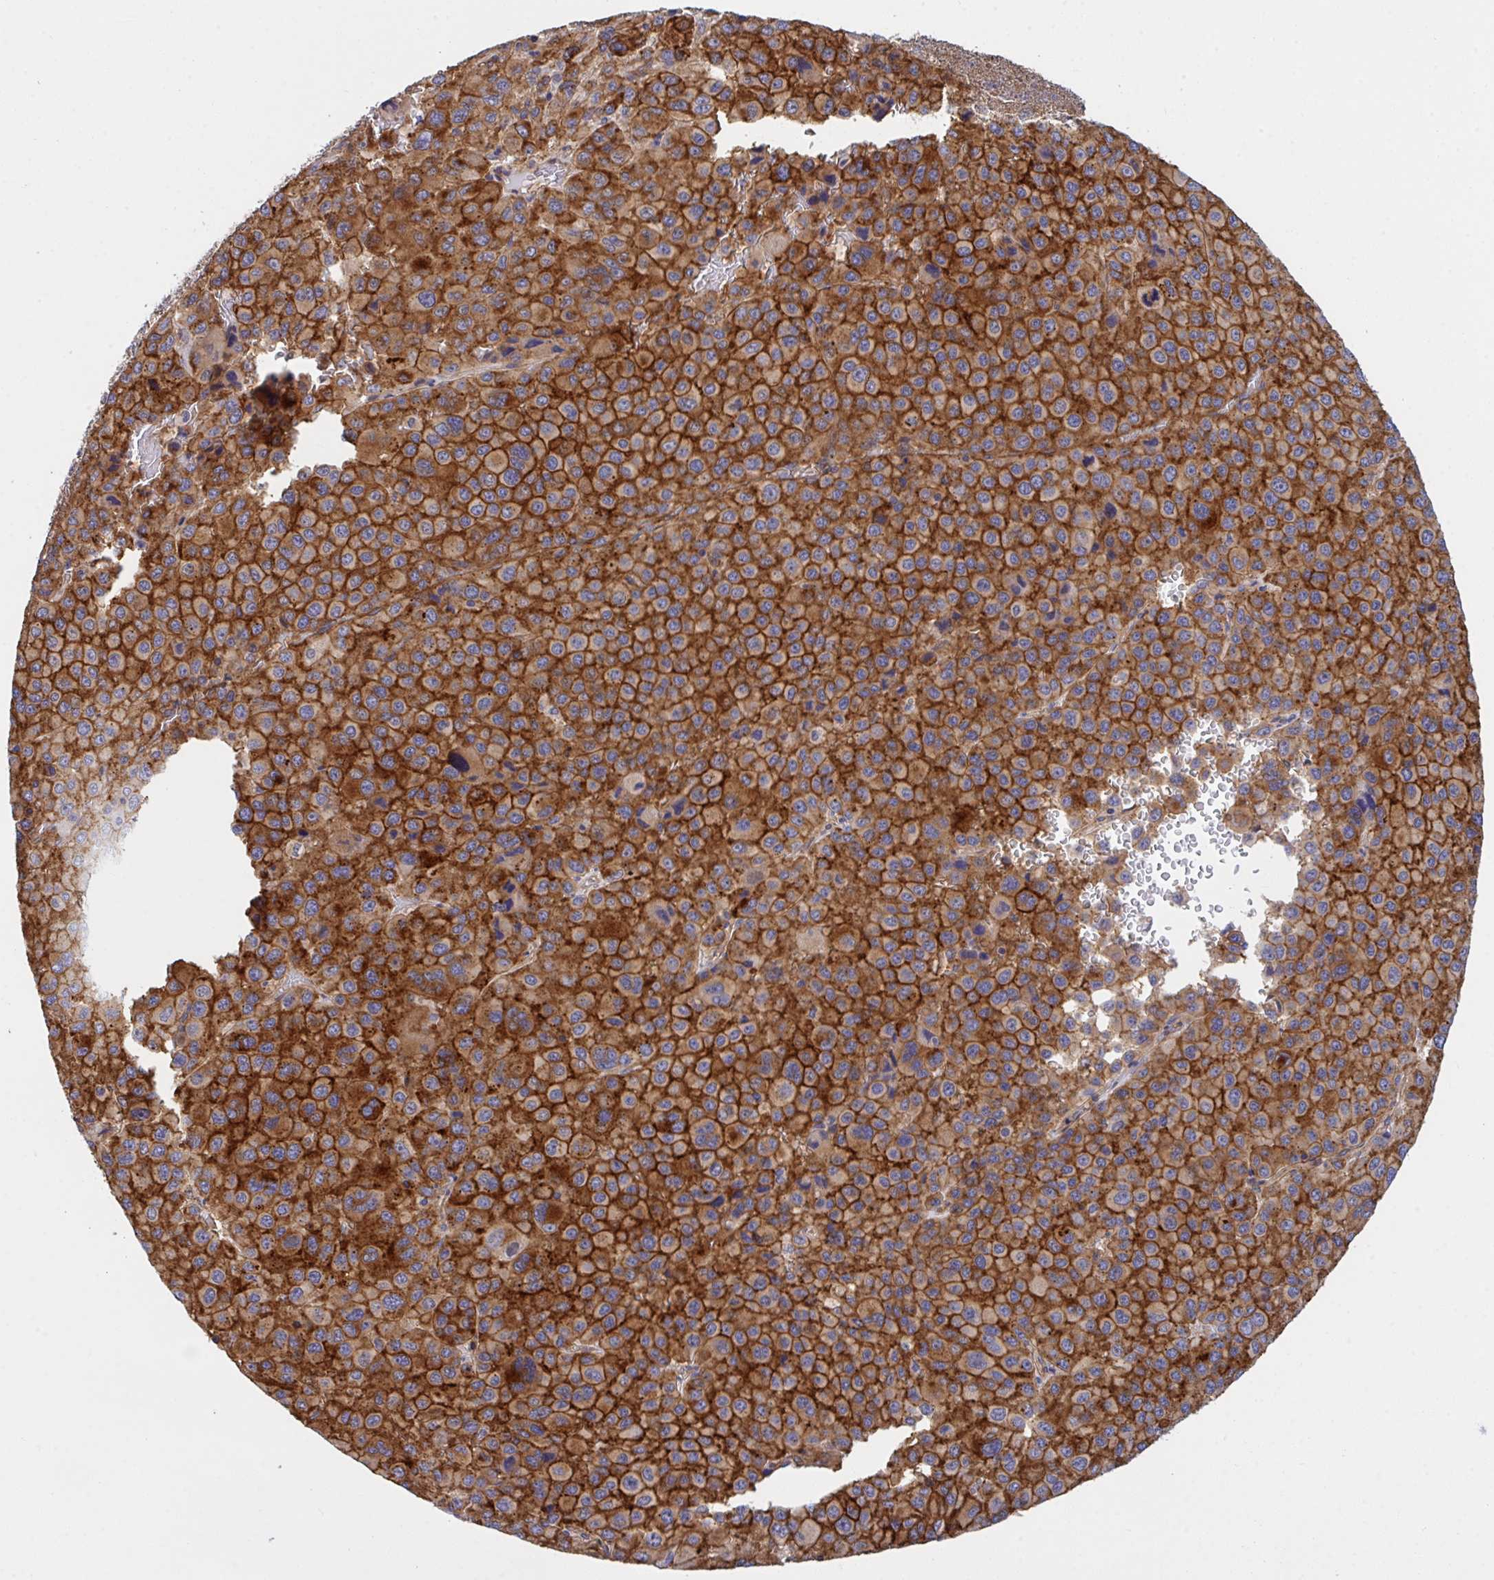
{"staining": {"intensity": "strong", "quantity": ">75%", "location": "cytoplasmic/membranous"}, "tissue": "melanoma", "cell_type": "Tumor cells", "image_type": "cancer", "snomed": [{"axis": "morphology", "description": "Malignant melanoma, Metastatic site"}, {"axis": "topography", "description": "Lymph node"}], "caption": "Protein staining by IHC displays strong cytoplasmic/membranous expression in approximately >75% of tumor cells in malignant melanoma (metastatic site).", "gene": "C4orf36", "patient": {"sex": "female", "age": 65}}